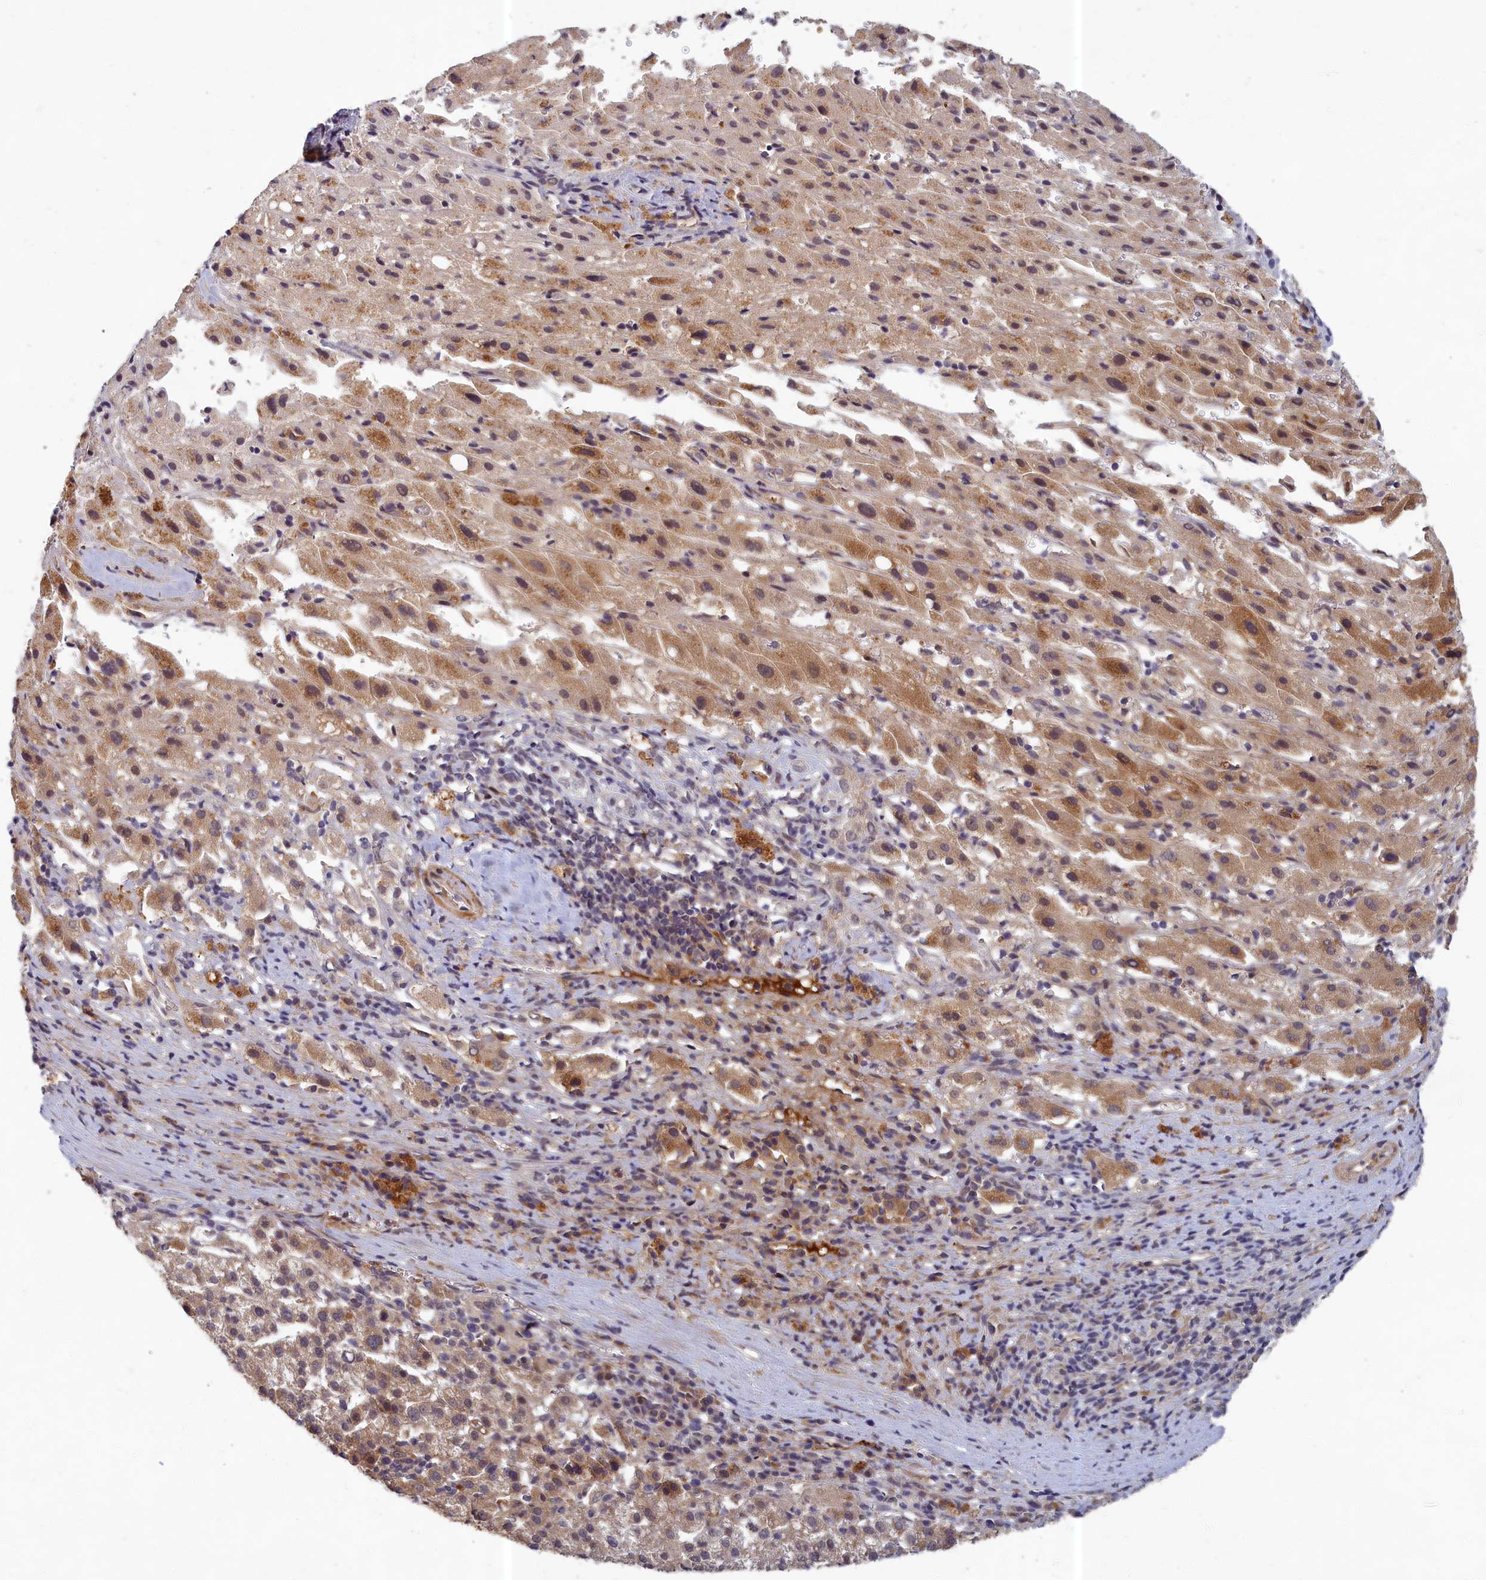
{"staining": {"intensity": "weak", "quantity": "<25%", "location": "cytoplasmic/membranous"}, "tissue": "liver cancer", "cell_type": "Tumor cells", "image_type": "cancer", "snomed": [{"axis": "morphology", "description": "Carcinoma, Hepatocellular, NOS"}, {"axis": "topography", "description": "Liver"}], "caption": "Human liver cancer (hepatocellular carcinoma) stained for a protein using immunohistochemistry (IHC) reveals no expression in tumor cells.", "gene": "EARS2", "patient": {"sex": "female", "age": 58}}